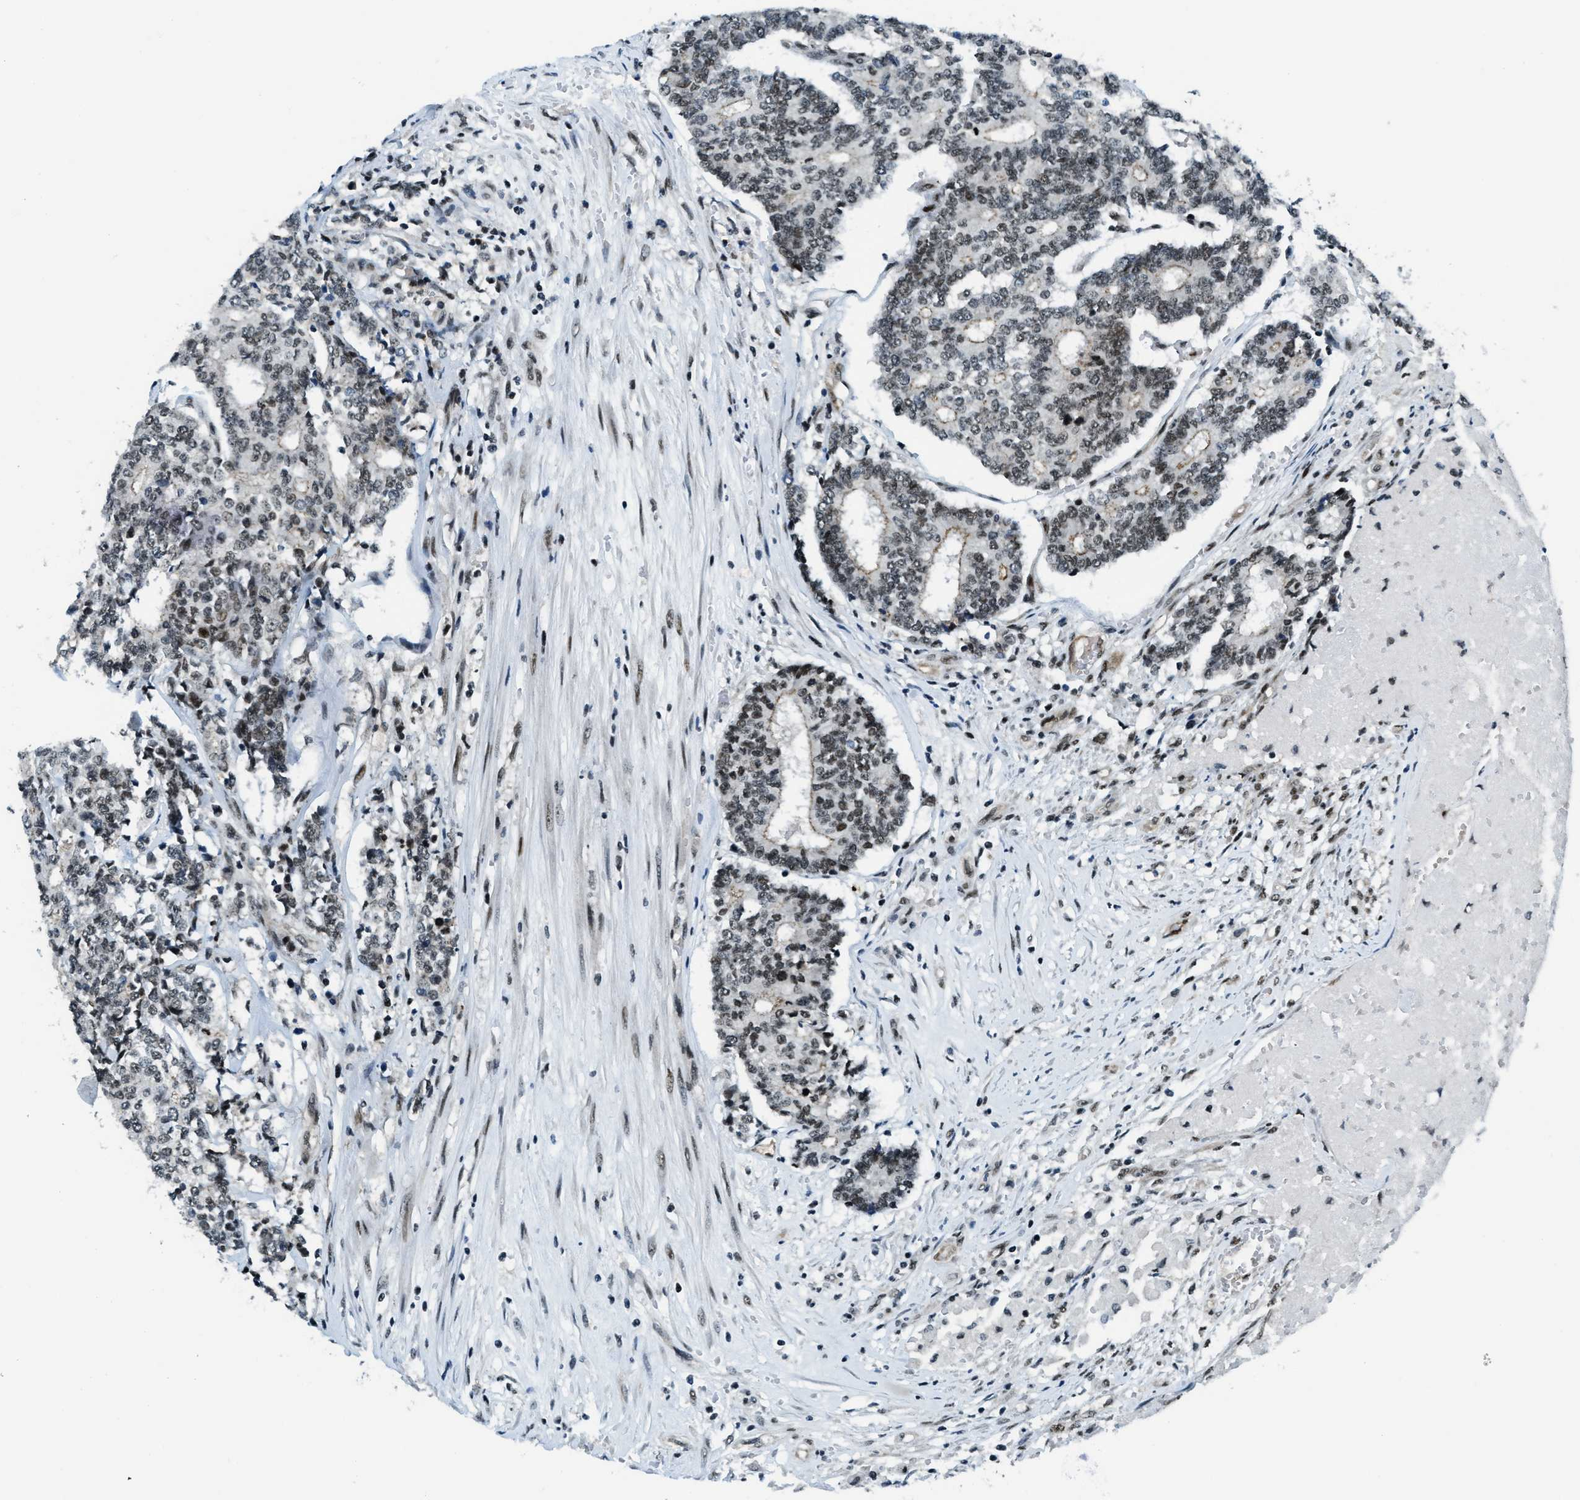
{"staining": {"intensity": "moderate", "quantity": "25%-75%", "location": "nuclear"}, "tissue": "prostate cancer", "cell_type": "Tumor cells", "image_type": "cancer", "snomed": [{"axis": "morphology", "description": "Normal tissue, NOS"}, {"axis": "morphology", "description": "Adenocarcinoma, High grade"}, {"axis": "topography", "description": "Prostate"}, {"axis": "topography", "description": "Seminal veicle"}], "caption": "Human prostate cancer (adenocarcinoma (high-grade)) stained for a protein (brown) displays moderate nuclear positive expression in approximately 25%-75% of tumor cells.", "gene": "KLF6", "patient": {"sex": "male", "age": 55}}